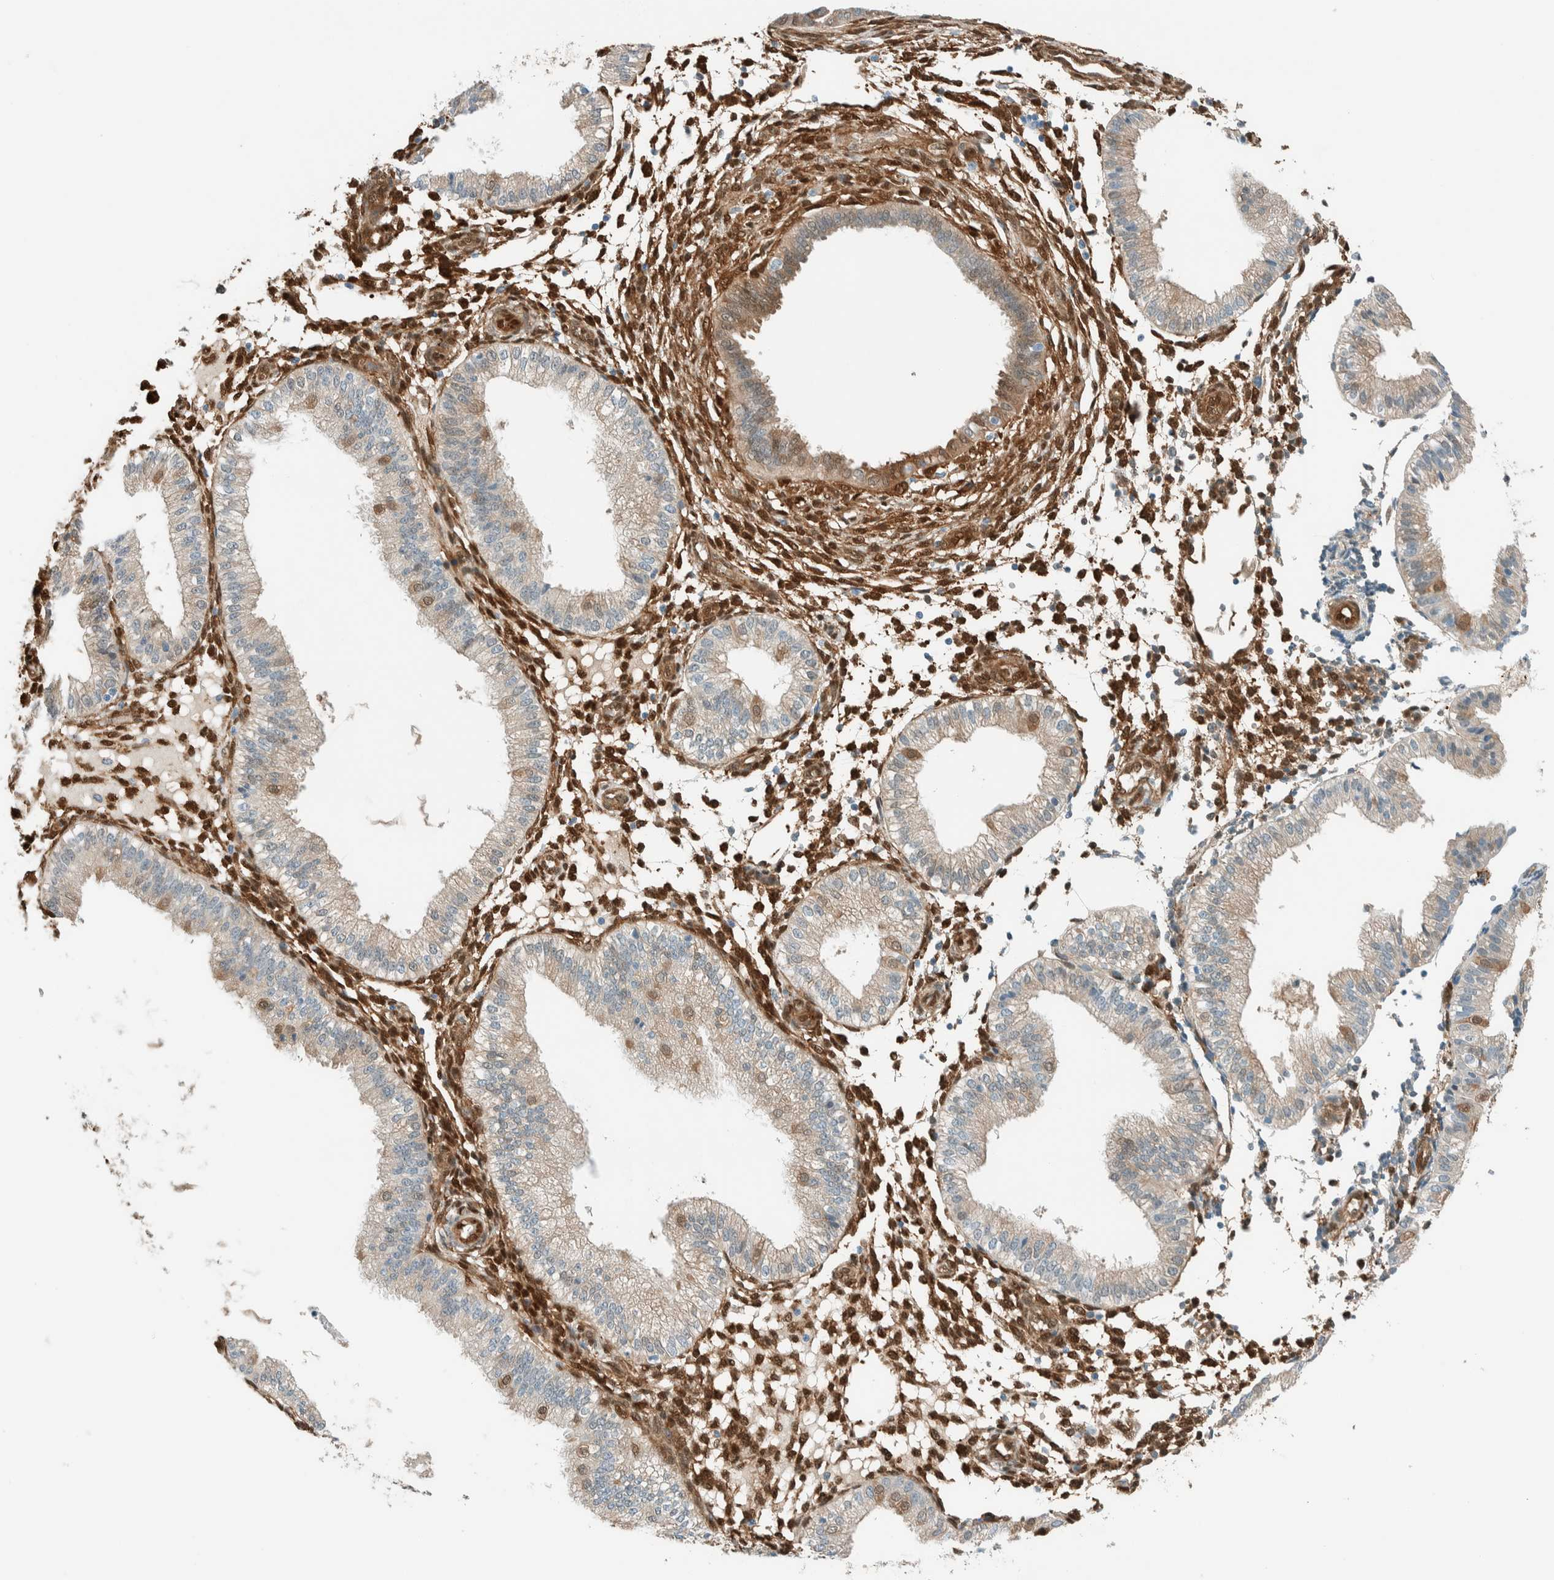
{"staining": {"intensity": "moderate", "quantity": ">75%", "location": "cytoplasmic/membranous,nuclear"}, "tissue": "endometrium", "cell_type": "Cells in endometrial stroma", "image_type": "normal", "snomed": [{"axis": "morphology", "description": "Normal tissue, NOS"}, {"axis": "topography", "description": "Endometrium"}], "caption": "The histopathology image shows staining of benign endometrium, revealing moderate cytoplasmic/membranous,nuclear protein positivity (brown color) within cells in endometrial stroma. (DAB IHC, brown staining for protein, blue staining for nuclei).", "gene": "NXN", "patient": {"sex": "female", "age": 39}}